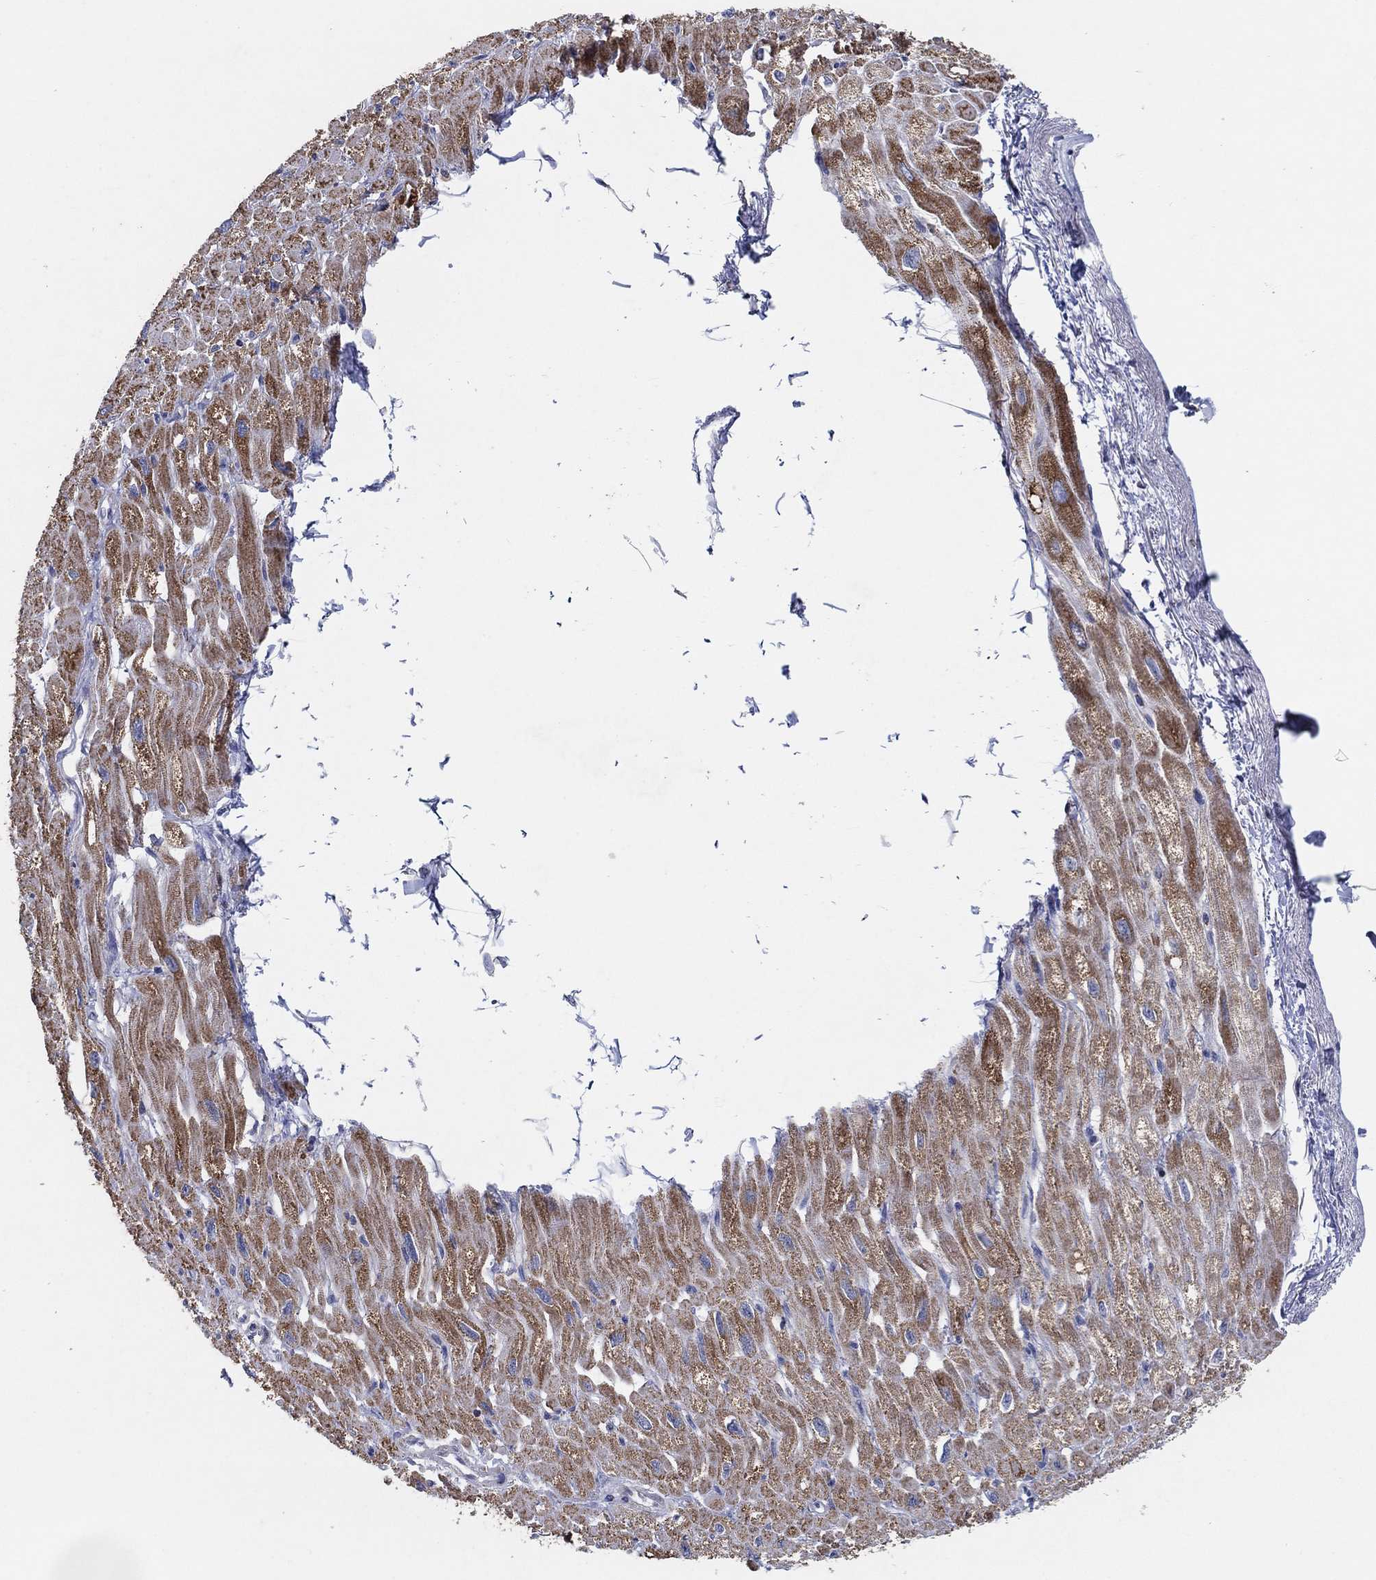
{"staining": {"intensity": "moderate", "quantity": "25%-75%", "location": "cytoplasmic/membranous"}, "tissue": "heart muscle", "cell_type": "Cardiomyocytes", "image_type": "normal", "snomed": [{"axis": "morphology", "description": "Normal tissue, NOS"}, {"axis": "topography", "description": "Heart"}], "caption": "Moderate cytoplasmic/membranous staining for a protein is seen in about 25%-75% of cardiomyocytes of normal heart muscle using immunohistochemistry (IHC).", "gene": "C9orf85", "patient": {"sex": "male", "age": 66}}